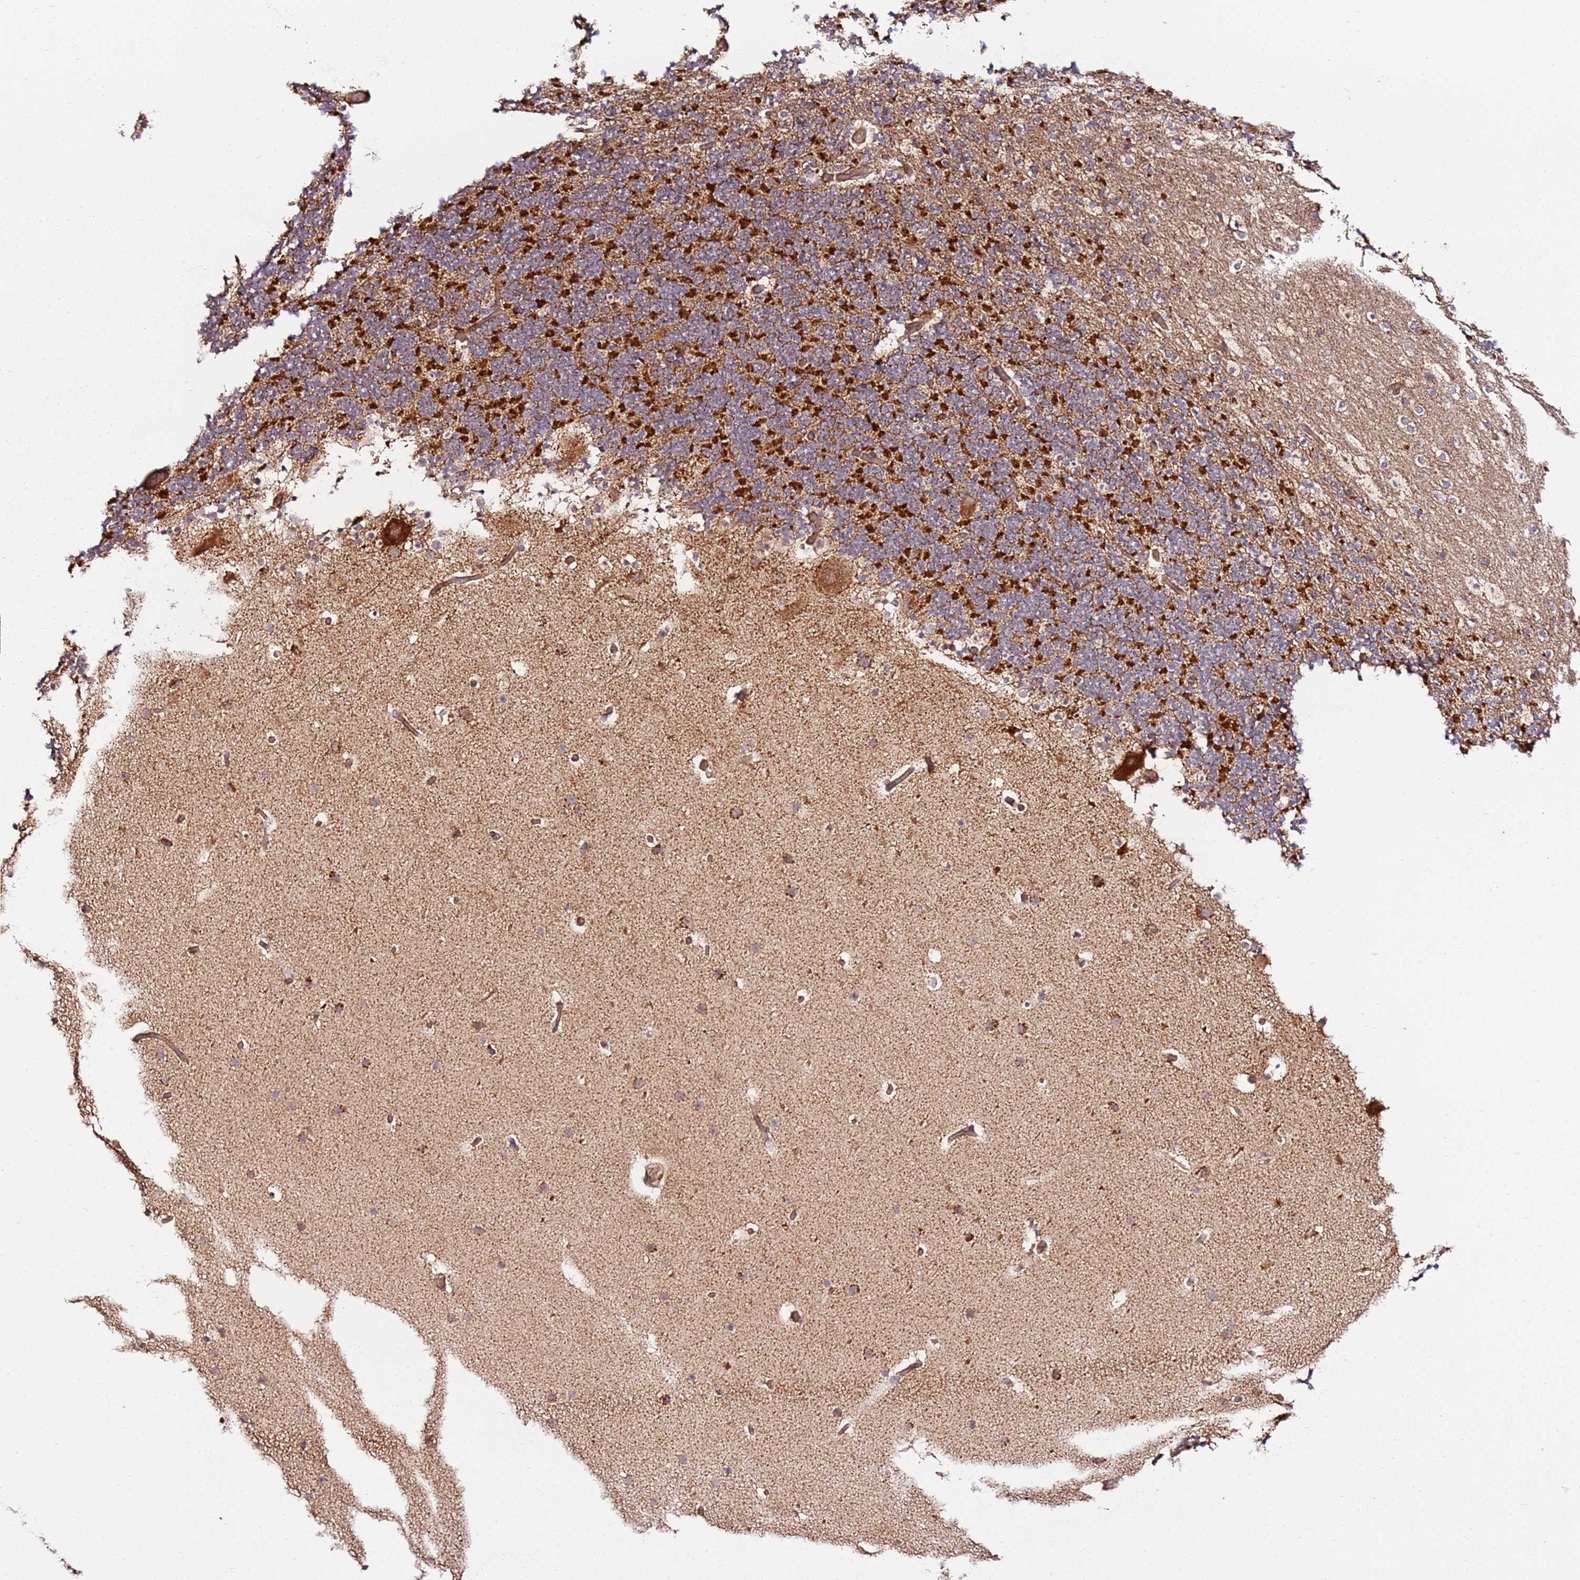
{"staining": {"intensity": "strong", "quantity": "25%-75%", "location": "cytoplasmic/membranous"}, "tissue": "cerebellum", "cell_type": "Cells in granular layer", "image_type": "normal", "snomed": [{"axis": "morphology", "description": "Normal tissue, NOS"}, {"axis": "topography", "description": "Cerebellum"}], "caption": "IHC staining of benign cerebellum, which exhibits high levels of strong cytoplasmic/membranous expression in about 25%-75% of cells in granular layer indicating strong cytoplasmic/membranous protein positivity. The staining was performed using DAB (brown) for protein detection and nuclei were counterstained in hematoxylin (blue).", "gene": "TM2D2", "patient": {"sex": "male", "age": 57}}